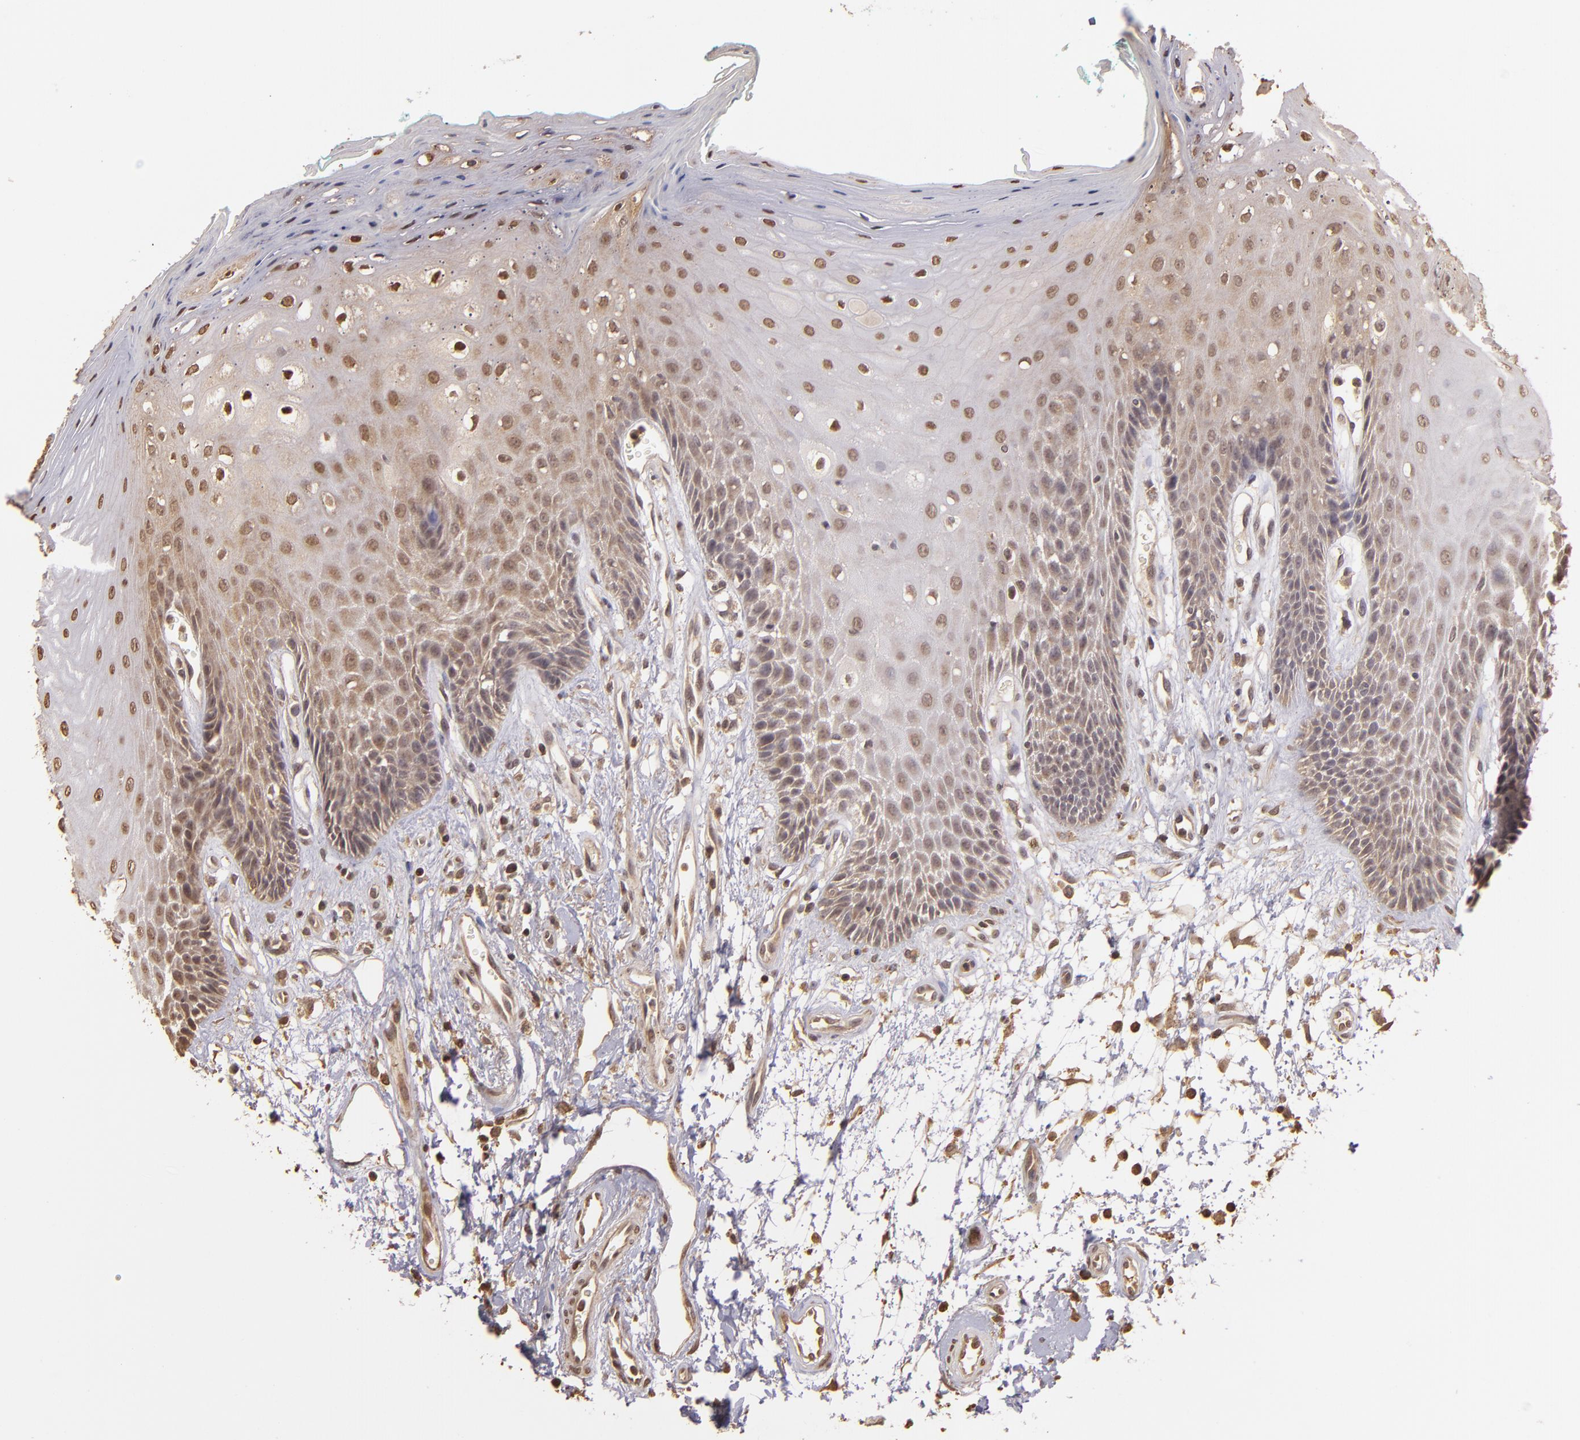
{"staining": {"intensity": "weak", "quantity": "25%-75%", "location": "nuclear"}, "tissue": "oral mucosa", "cell_type": "Squamous epithelial cells", "image_type": "normal", "snomed": [{"axis": "morphology", "description": "Normal tissue, NOS"}, {"axis": "morphology", "description": "Squamous cell carcinoma, NOS"}, {"axis": "topography", "description": "Skeletal muscle"}, {"axis": "topography", "description": "Oral tissue"}, {"axis": "topography", "description": "Head-Neck"}], "caption": "Squamous epithelial cells demonstrate low levels of weak nuclear staining in about 25%-75% of cells in unremarkable oral mucosa.", "gene": "ARPC2", "patient": {"sex": "female", "age": 84}}